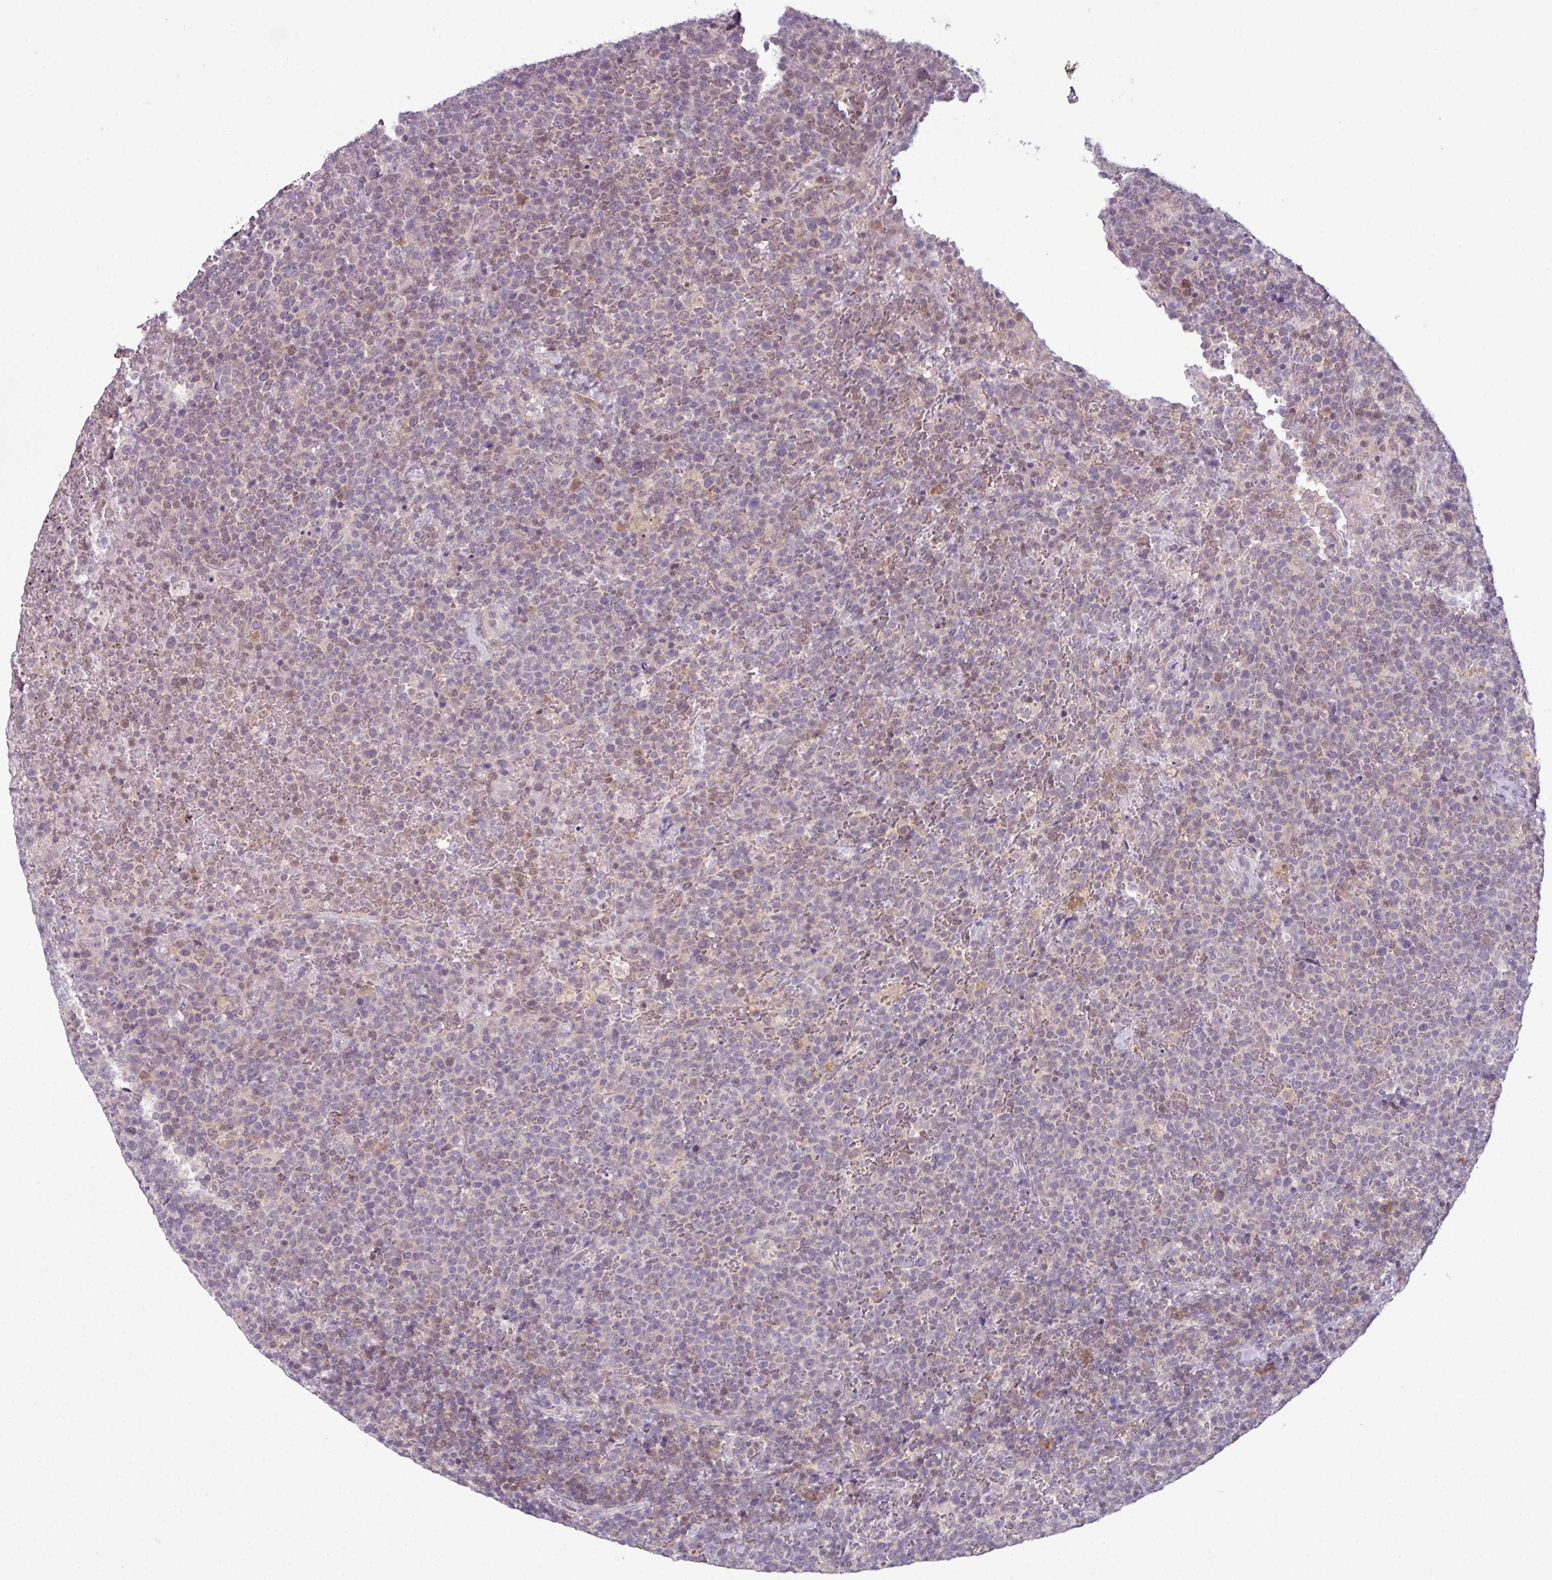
{"staining": {"intensity": "weak", "quantity": "25%-75%", "location": "nuclear"}, "tissue": "lymphoma", "cell_type": "Tumor cells", "image_type": "cancer", "snomed": [{"axis": "morphology", "description": "Malignant lymphoma, non-Hodgkin's type, High grade"}, {"axis": "topography", "description": "Lymph node"}], "caption": "Immunohistochemical staining of human lymphoma reveals weak nuclear protein expression in approximately 25%-75% of tumor cells.", "gene": "TTLL12", "patient": {"sex": "male", "age": 61}}